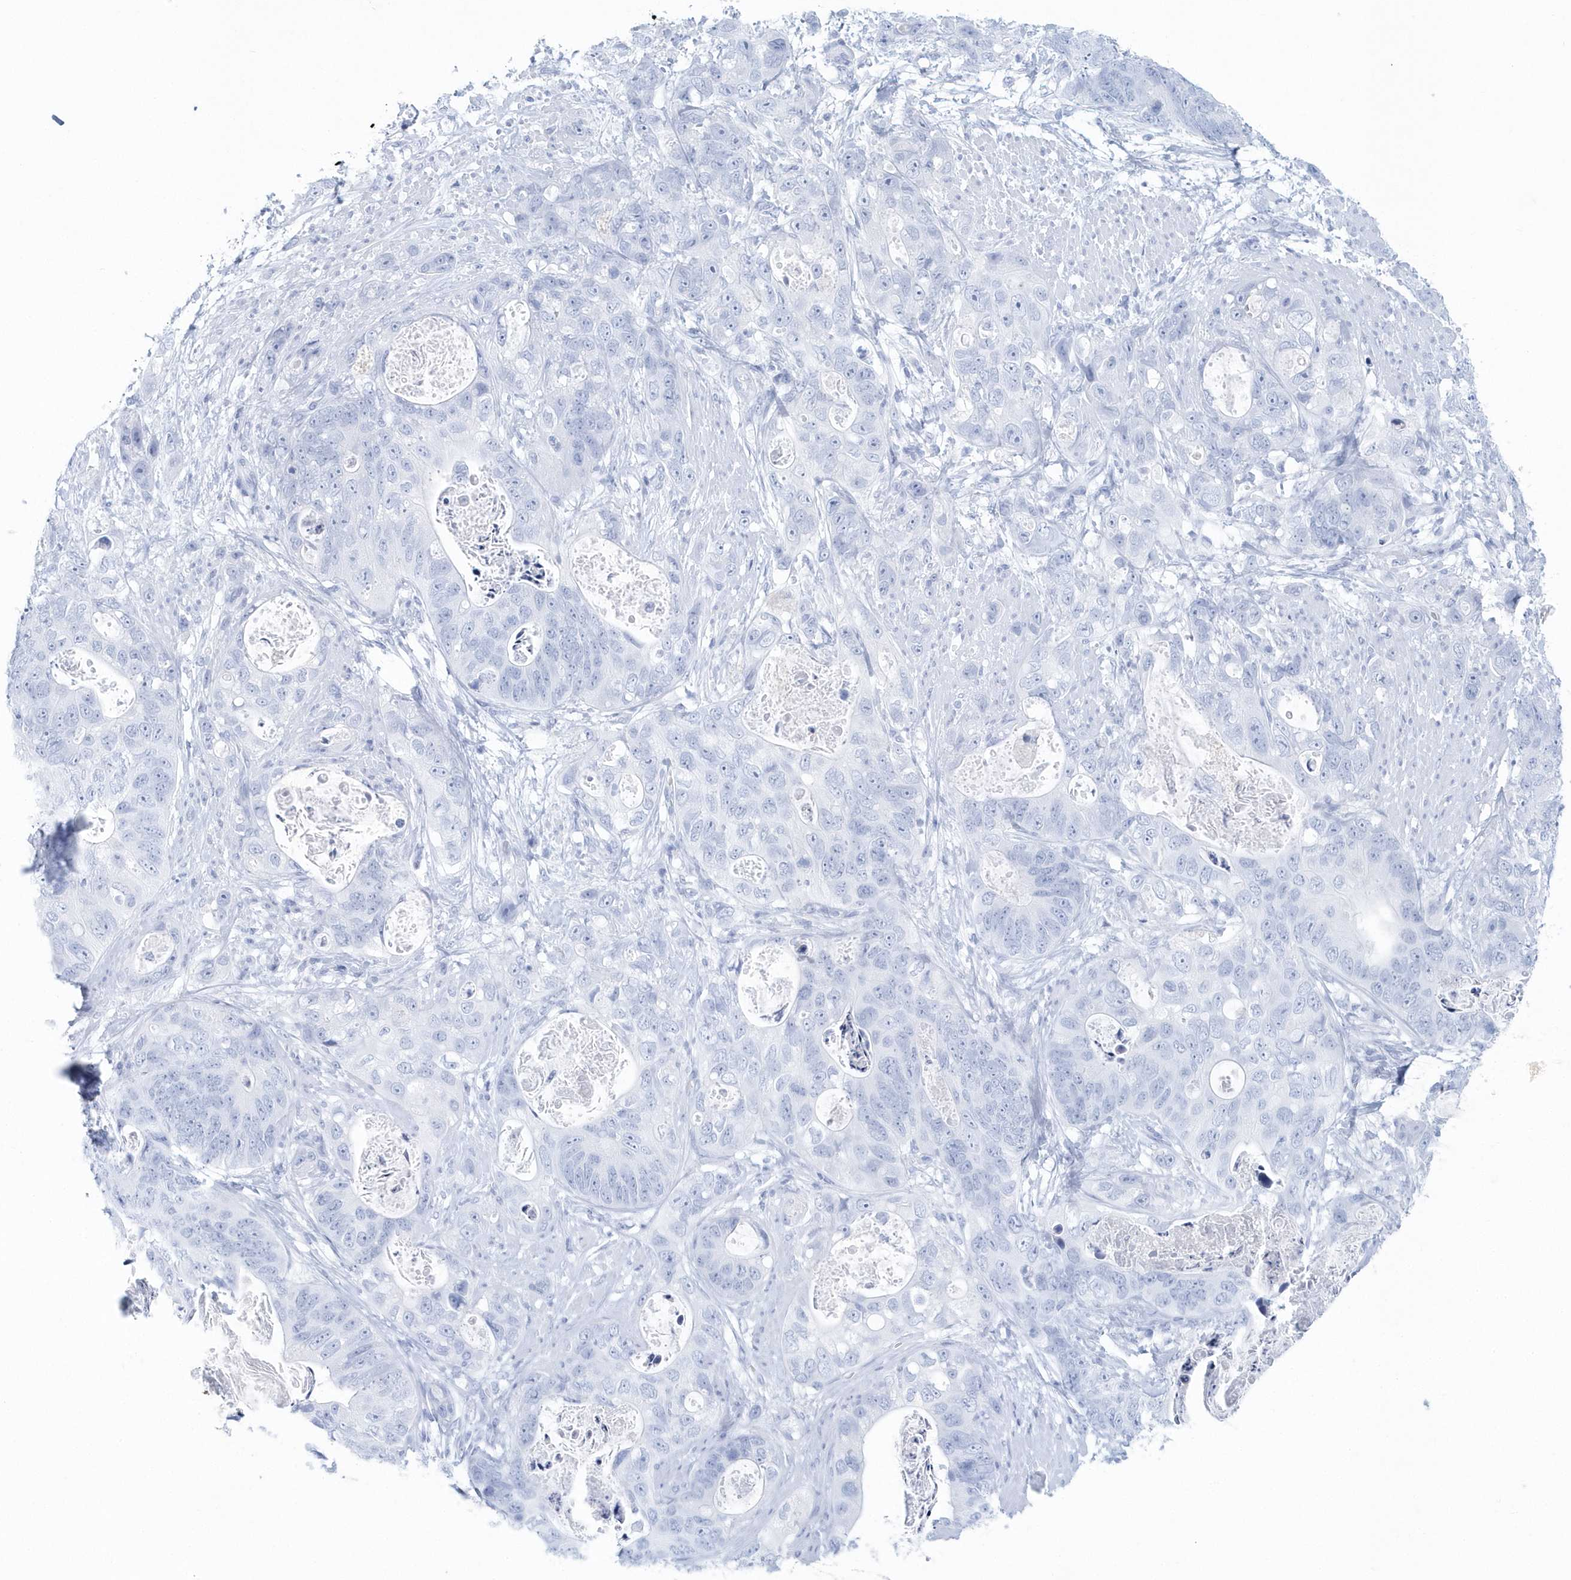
{"staining": {"intensity": "negative", "quantity": "none", "location": "none"}, "tissue": "stomach cancer", "cell_type": "Tumor cells", "image_type": "cancer", "snomed": [{"axis": "morphology", "description": "Adenocarcinoma, NOS"}, {"axis": "topography", "description": "Stomach"}], "caption": "Tumor cells show no significant positivity in stomach cancer.", "gene": "PTPRO", "patient": {"sex": "female", "age": 89}}